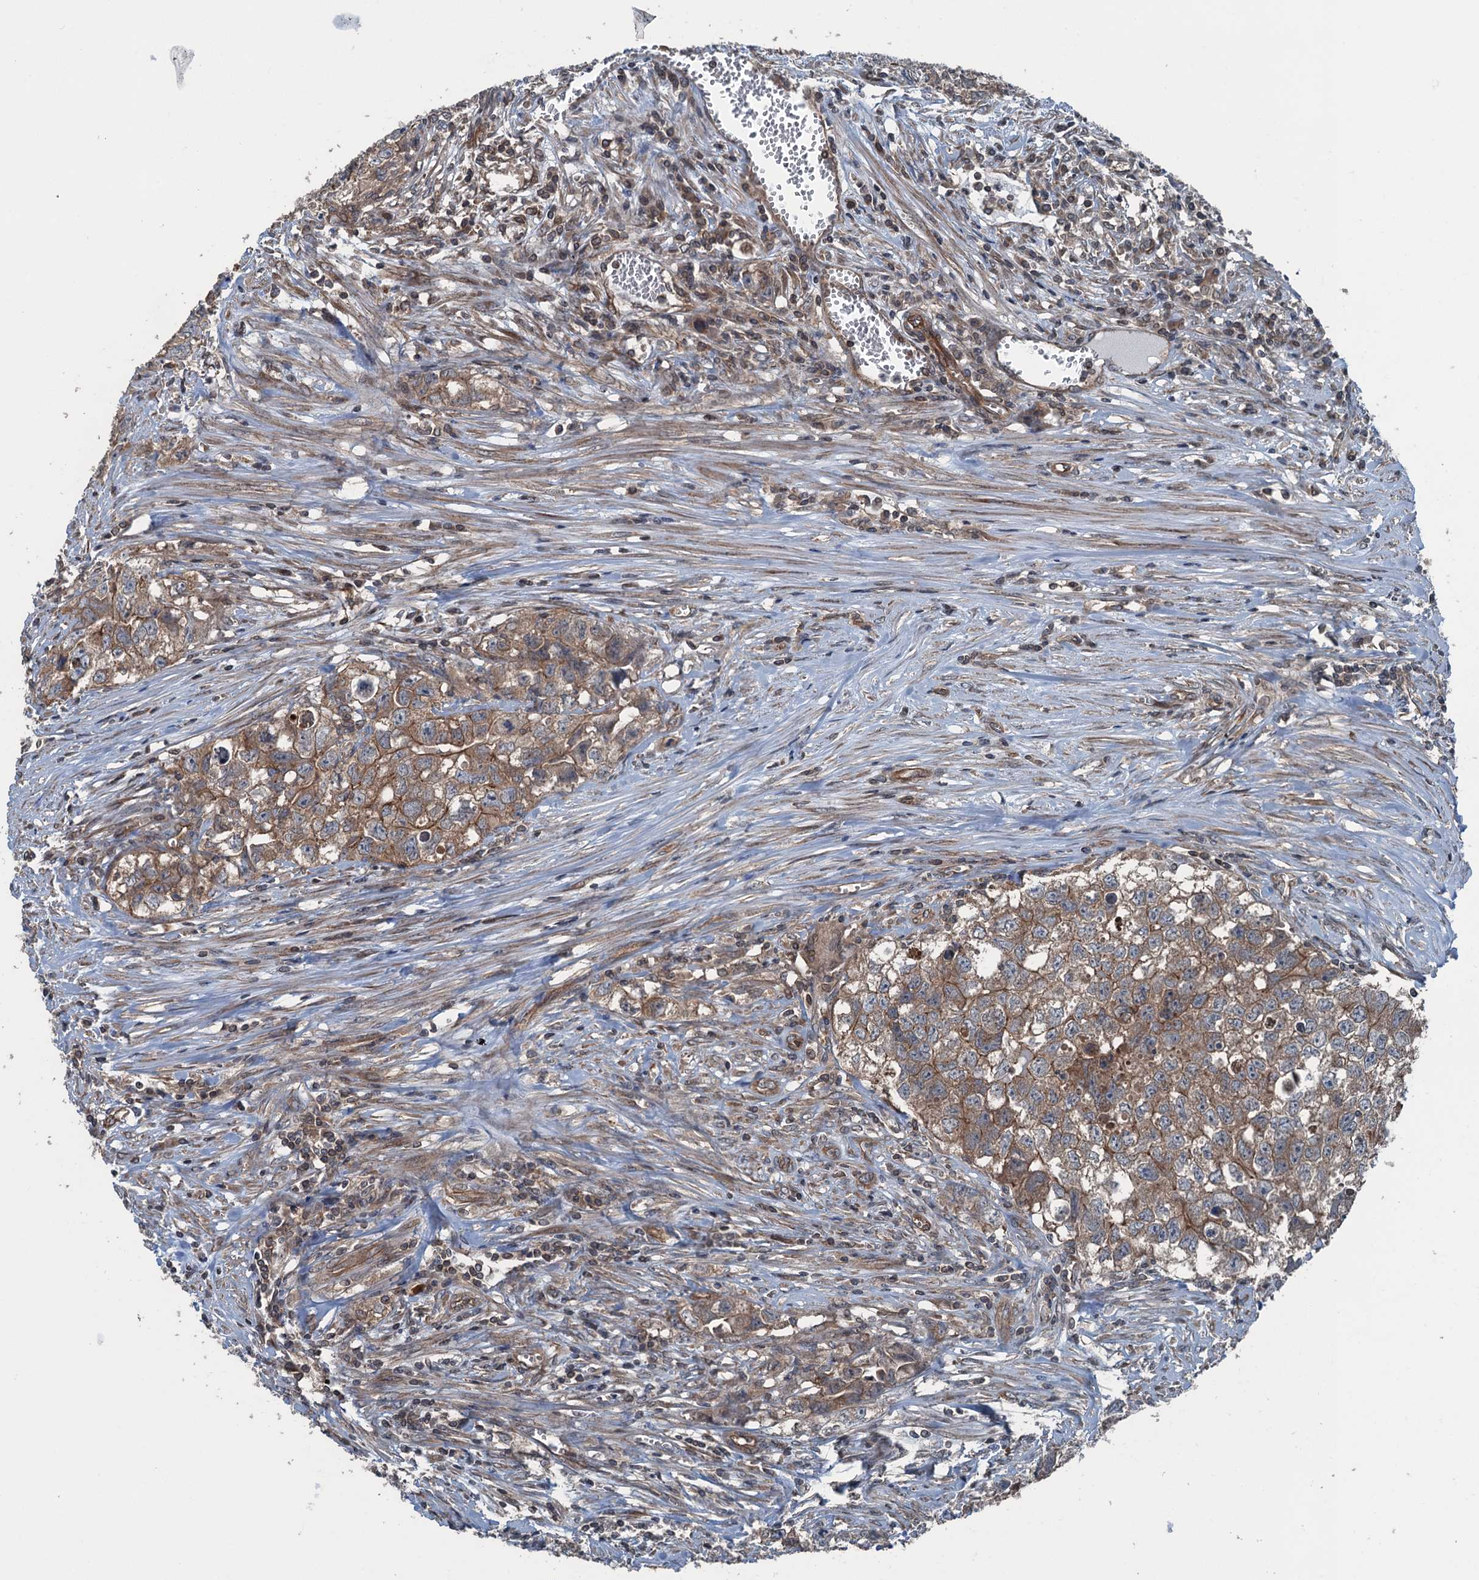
{"staining": {"intensity": "moderate", "quantity": ">75%", "location": "cytoplasmic/membranous"}, "tissue": "testis cancer", "cell_type": "Tumor cells", "image_type": "cancer", "snomed": [{"axis": "morphology", "description": "Seminoma, NOS"}, {"axis": "morphology", "description": "Carcinoma, Embryonal, NOS"}, {"axis": "topography", "description": "Testis"}], "caption": "DAB (3,3'-diaminobenzidine) immunohistochemical staining of testis cancer exhibits moderate cytoplasmic/membranous protein expression in about >75% of tumor cells. (Stains: DAB in brown, nuclei in blue, Microscopy: brightfield microscopy at high magnification).", "gene": "TRAPPC8", "patient": {"sex": "male", "age": 43}}